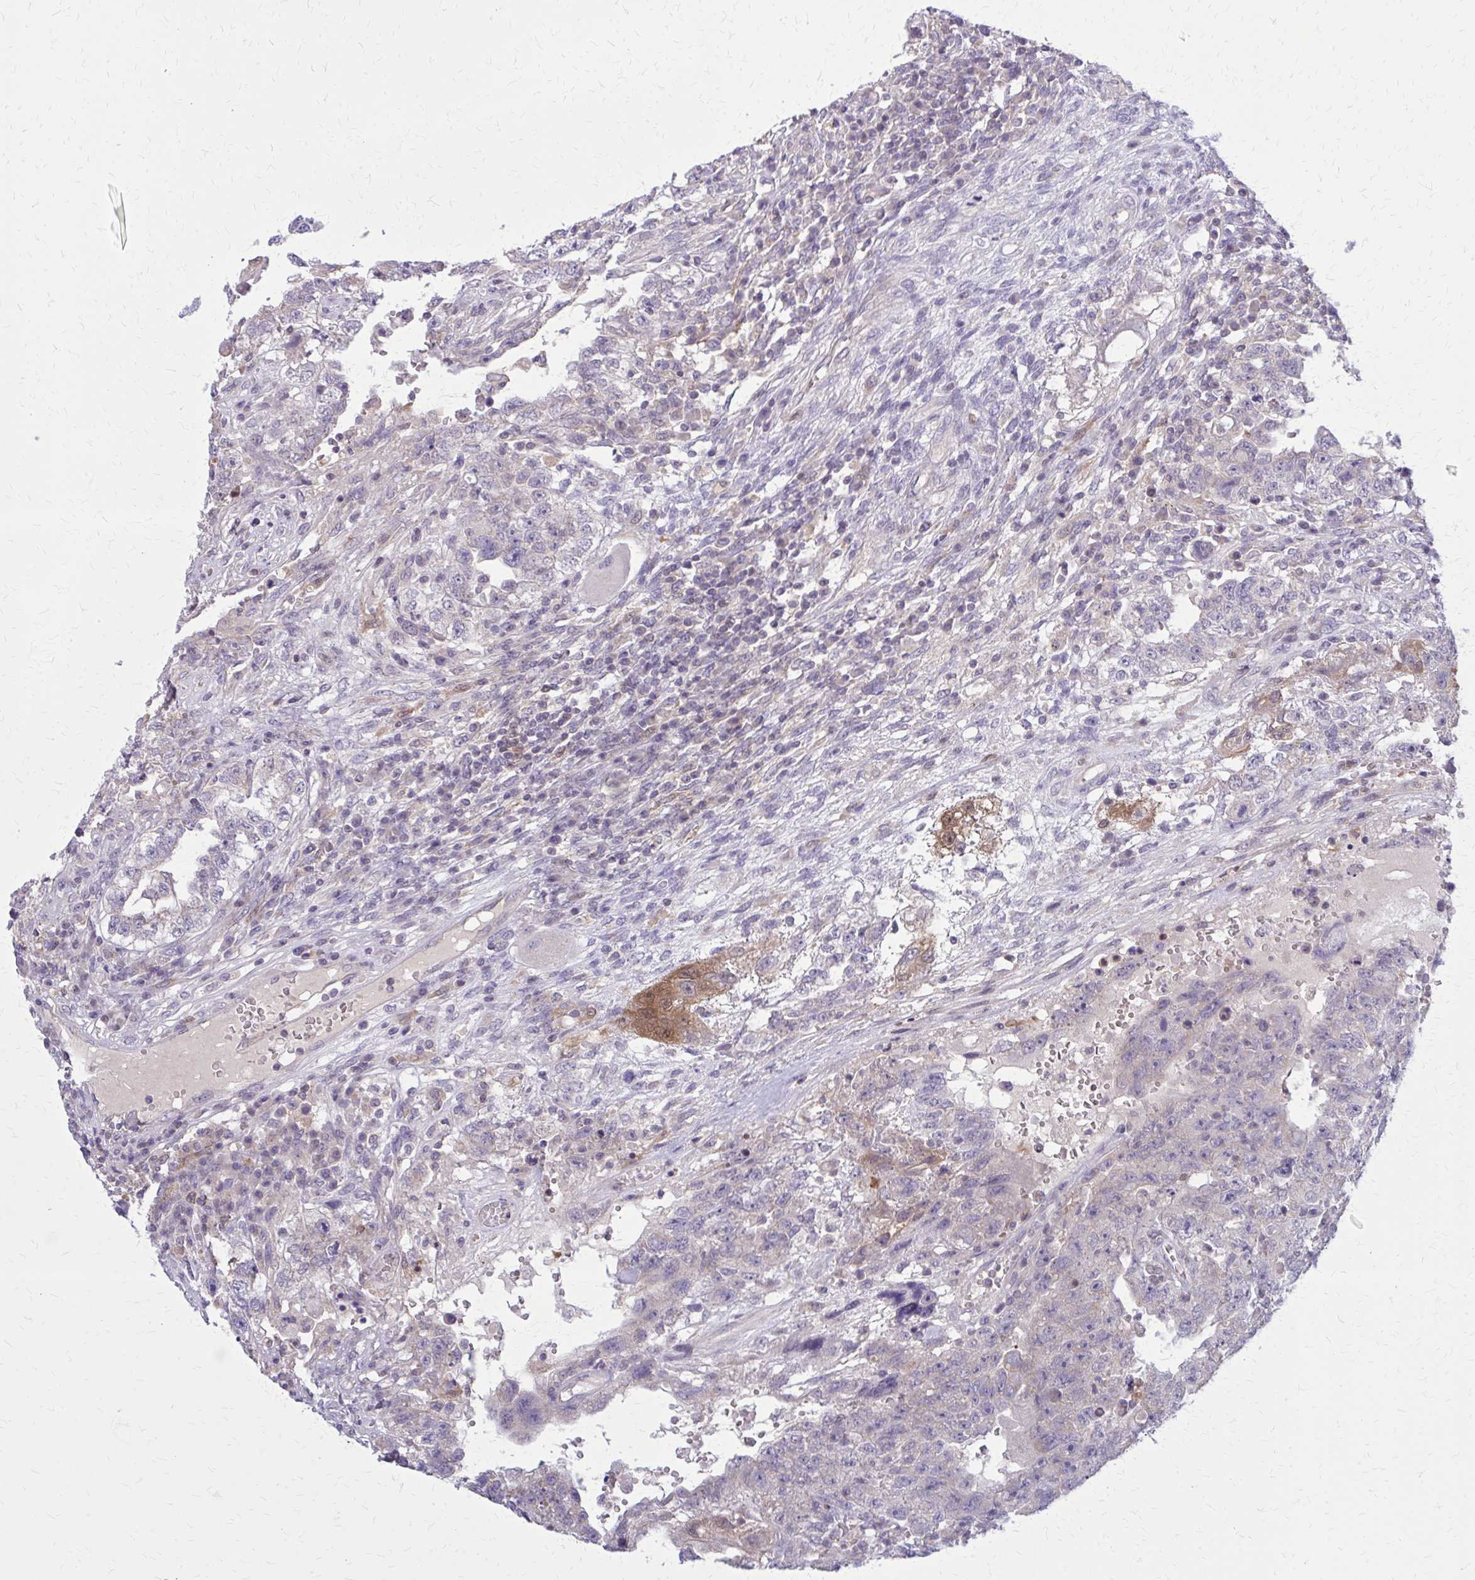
{"staining": {"intensity": "negative", "quantity": "none", "location": "none"}, "tissue": "testis cancer", "cell_type": "Tumor cells", "image_type": "cancer", "snomed": [{"axis": "morphology", "description": "Carcinoma, Embryonal, NOS"}, {"axis": "topography", "description": "Testis"}], "caption": "Immunohistochemistry of human testis embryonal carcinoma exhibits no staining in tumor cells. (Stains: DAB immunohistochemistry with hematoxylin counter stain, Microscopy: brightfield microscopy at high magnification).", "gene": "DBI", "patient": {"sex": "male", "age": 26}}